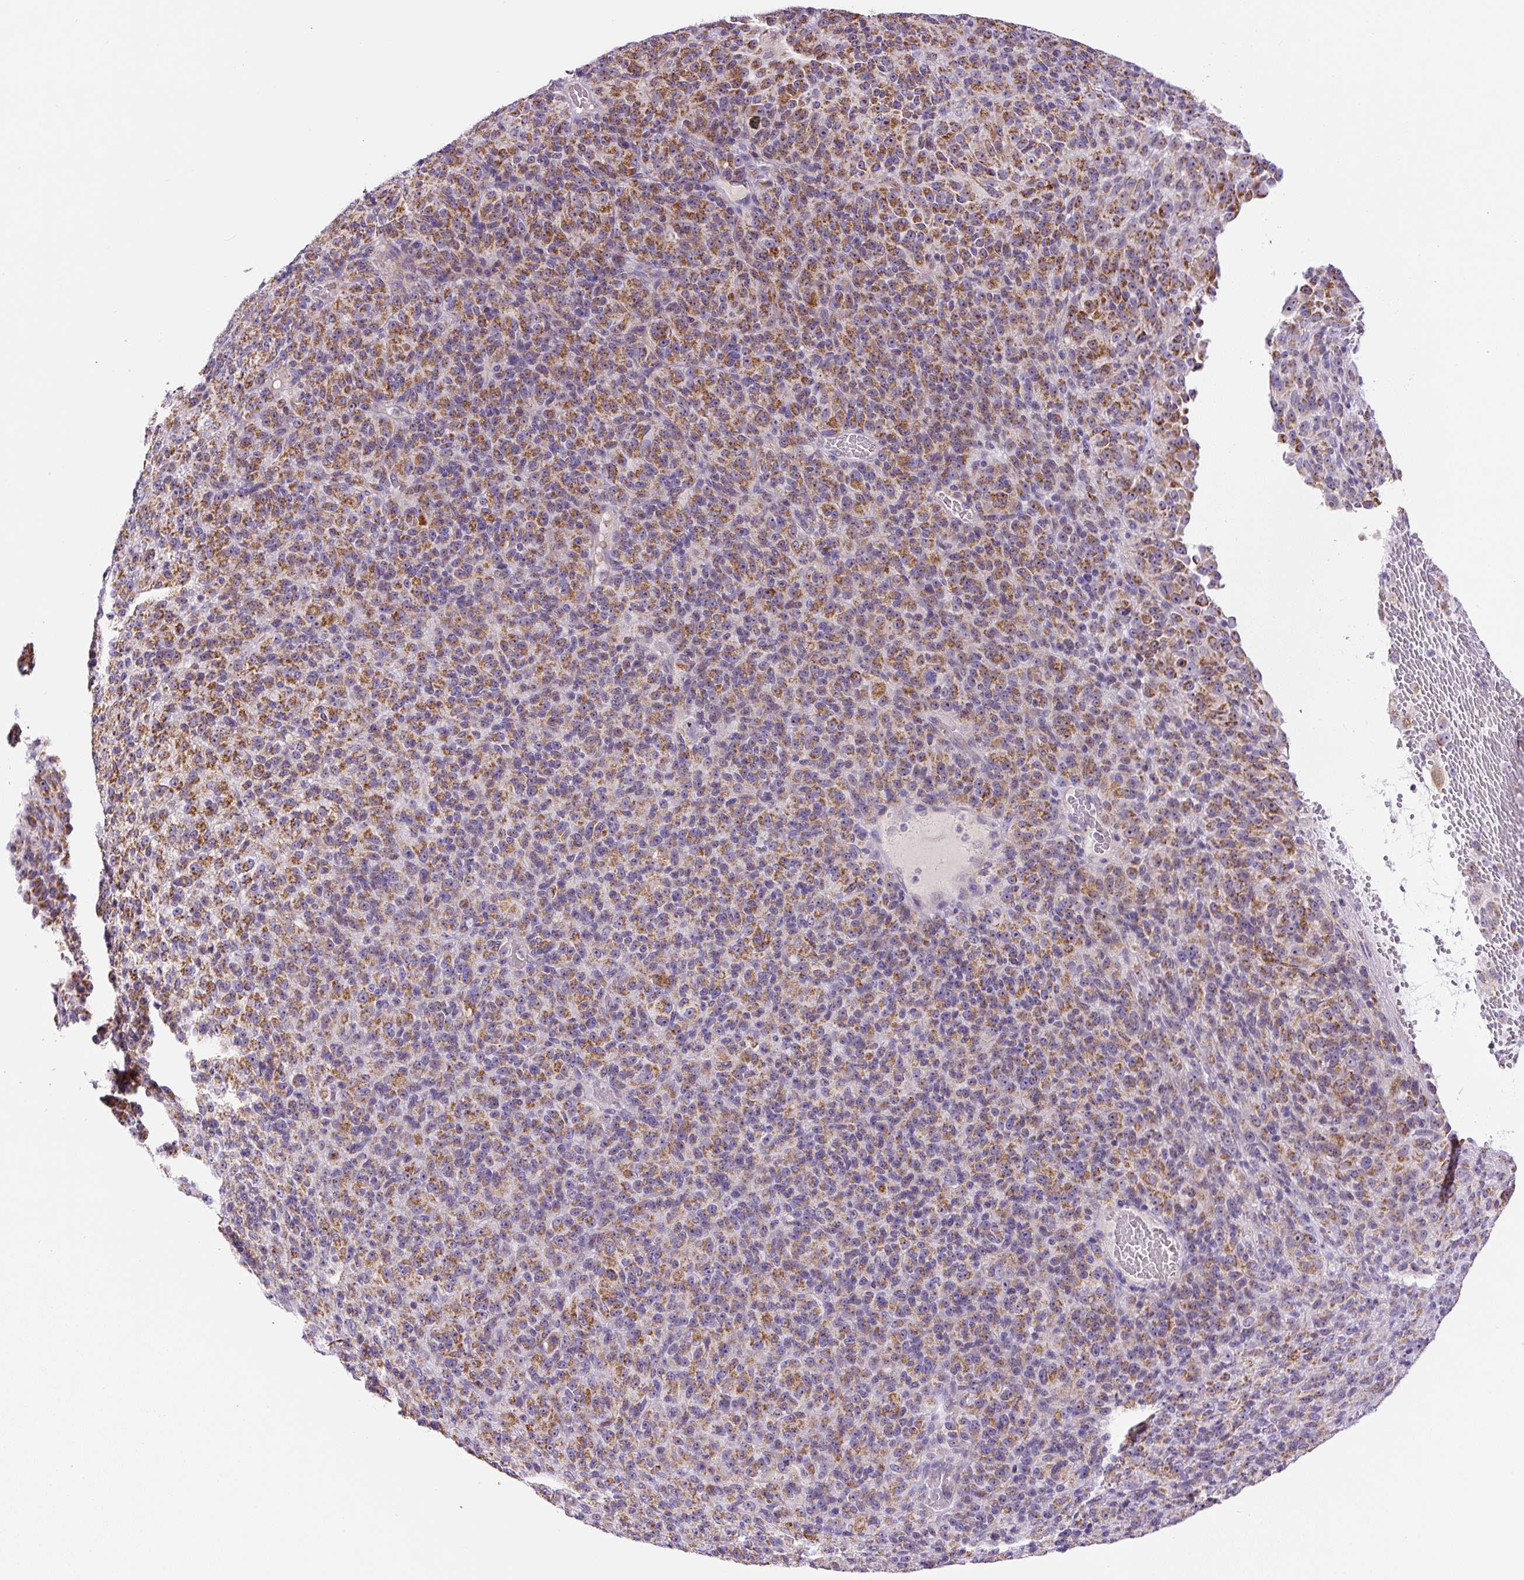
{"staining": {"intensity": "moderate", "quantity": ">75%", "location": "cytoplasmic/membranous"}, "tissue": "melanoma", "cell_type": "Tumor cells", "image_type": "cancer", "snomed": [{"axis": "morphology", "description": "Malignant melanoma, Metastatic site"}, {"axis": "topography", "description": "Brain"}], "caption": "Malignant melanoma (metastatic site) stained with DAB immunohistochemistry demonstrates medium levels of moderate cytoplasmic/membranous positivity in about >75% of tumor cells.", "gene": "ZNF596", "patient": {"sex": "female", "age": 56}}